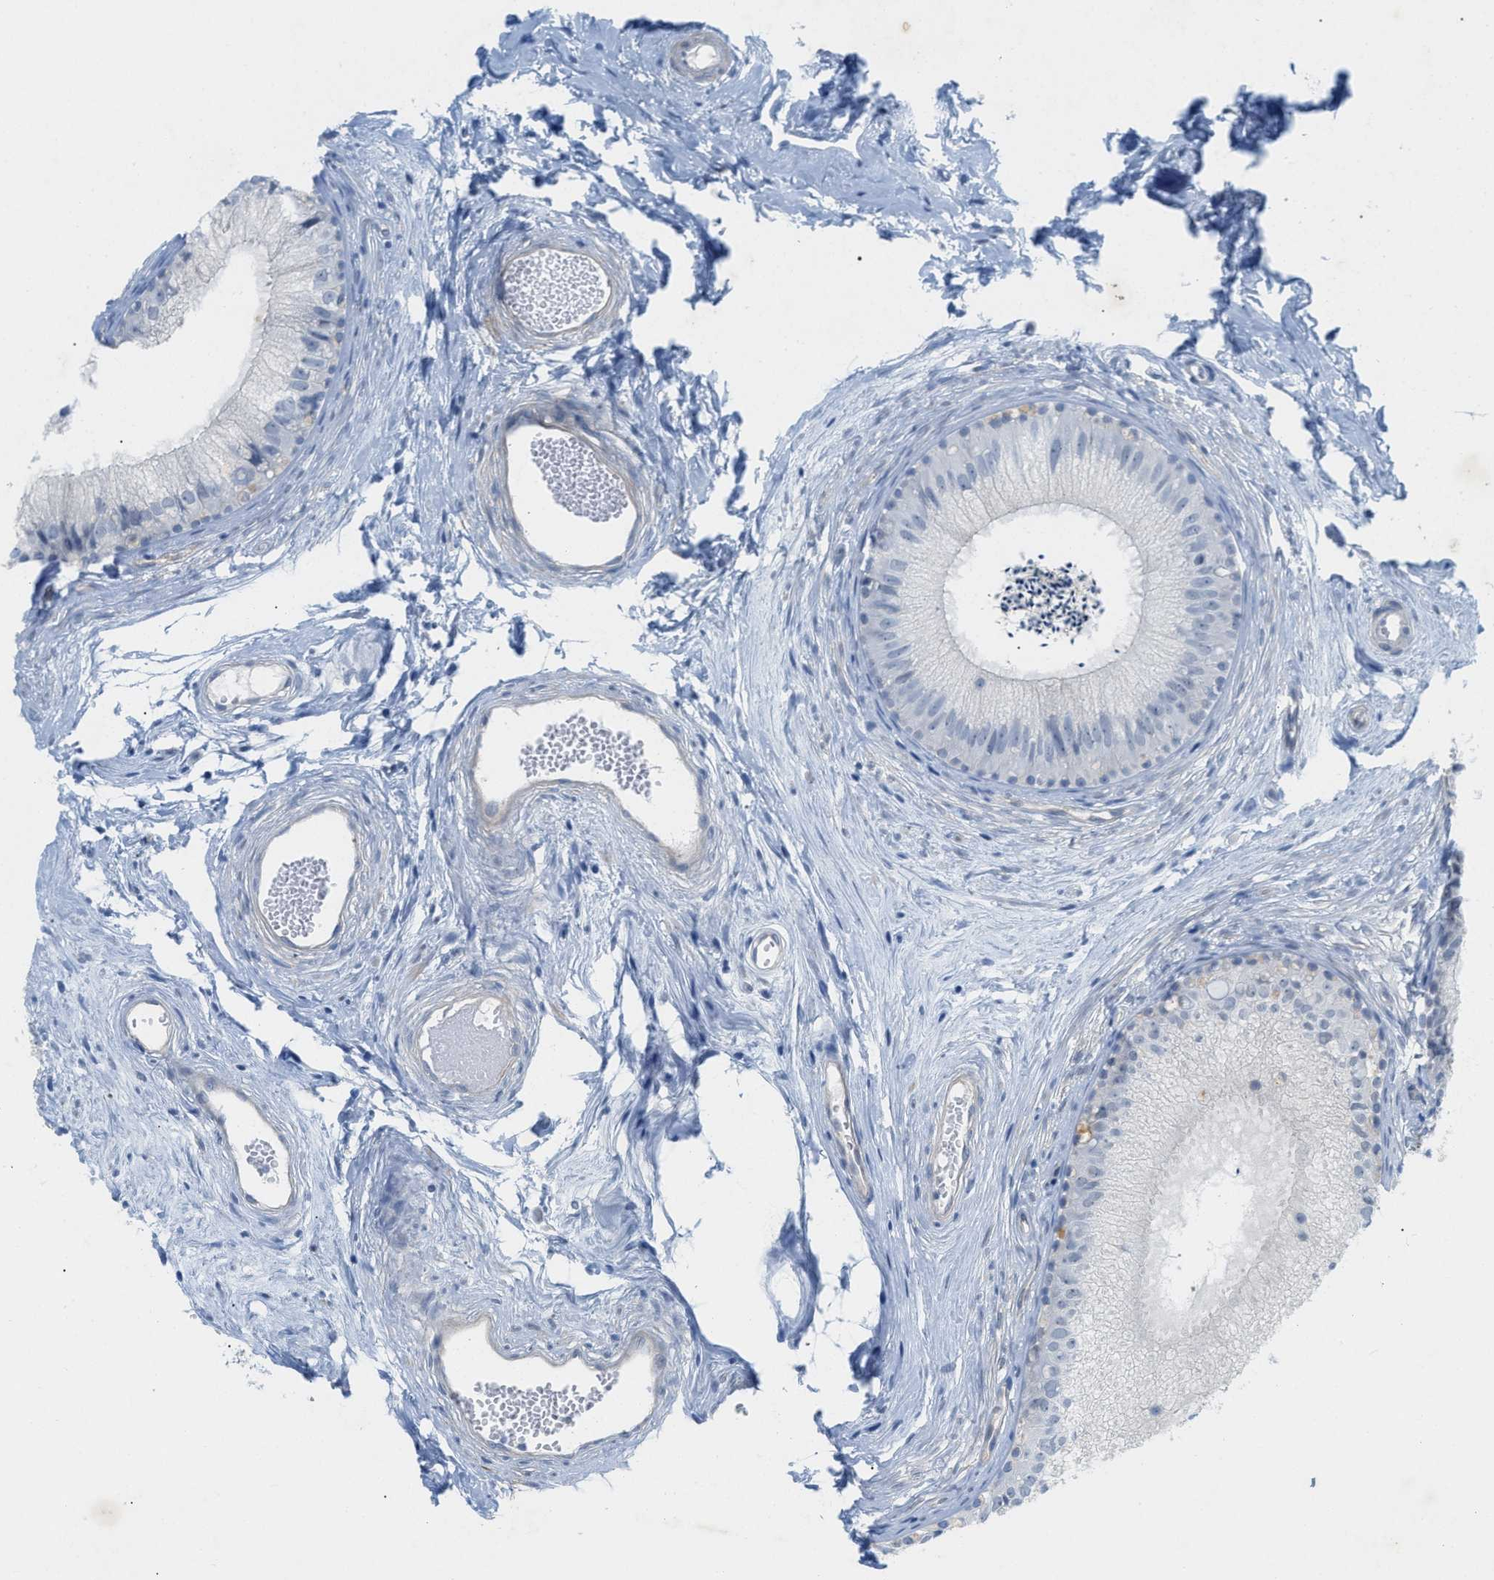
{"staining": {"intensity": "negative", "quantity": "none", "location": "none"}, "tissue": "epididymis", "cell_type": "Glandular cells", "image_type": "normal", "snomed": [{"axis": "morphology", "description": "Normal tissue, NOS"}, {"axis": "topography", "description": "Epididymis"}], "caption": "This micrograph is of benign epididymis stained with IHC to label a protein in brown with the nuclei are counter-stained blue. There is no positivity in glandular cells.", "gene": "HLTF", "patient": {"sex": "male", "age": 56}}